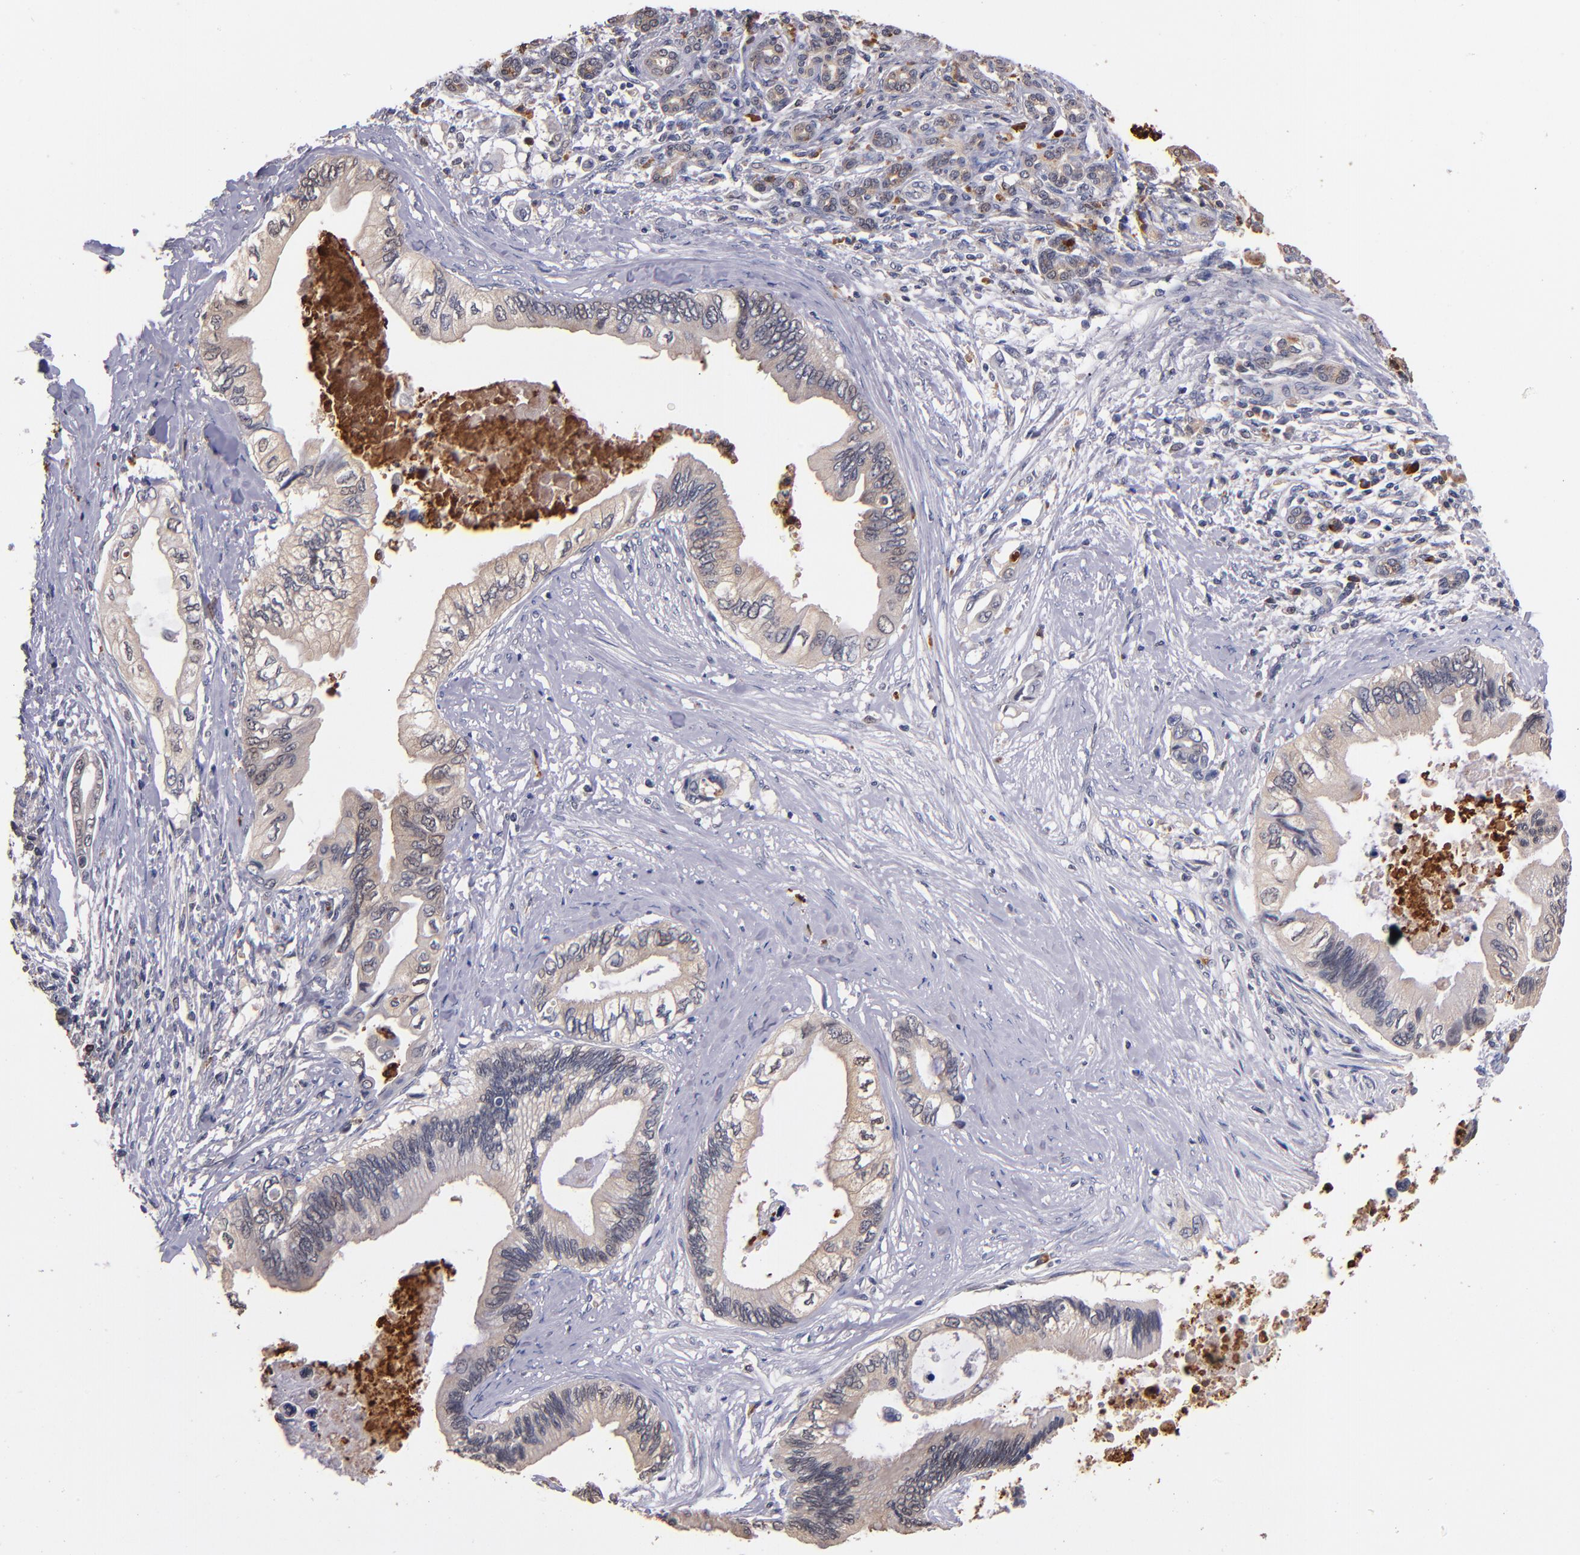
{"staining": {"intensity": "weak", "quantity": ">75%", "location": "cytoplasmic/membranous"}, "tissue": "pancreatic cancer", "cell_type": "Tumor cells", "image_type": "cancer", "snomed": [{"axis": "morphology", "description": "Adenocarcinoma, NOS"}, {"axis": "topography", "description": "Pancreas"}], "caption": "High-power microscopy captured an immunohistochemistry (IHC) micrograph of pancreatic cancer, revealing weak cytoplasmic/membranous expression in about >75% of tumor cells.", "gene": "TTLL12", "patient": {"sex": "female", "age": 66}}